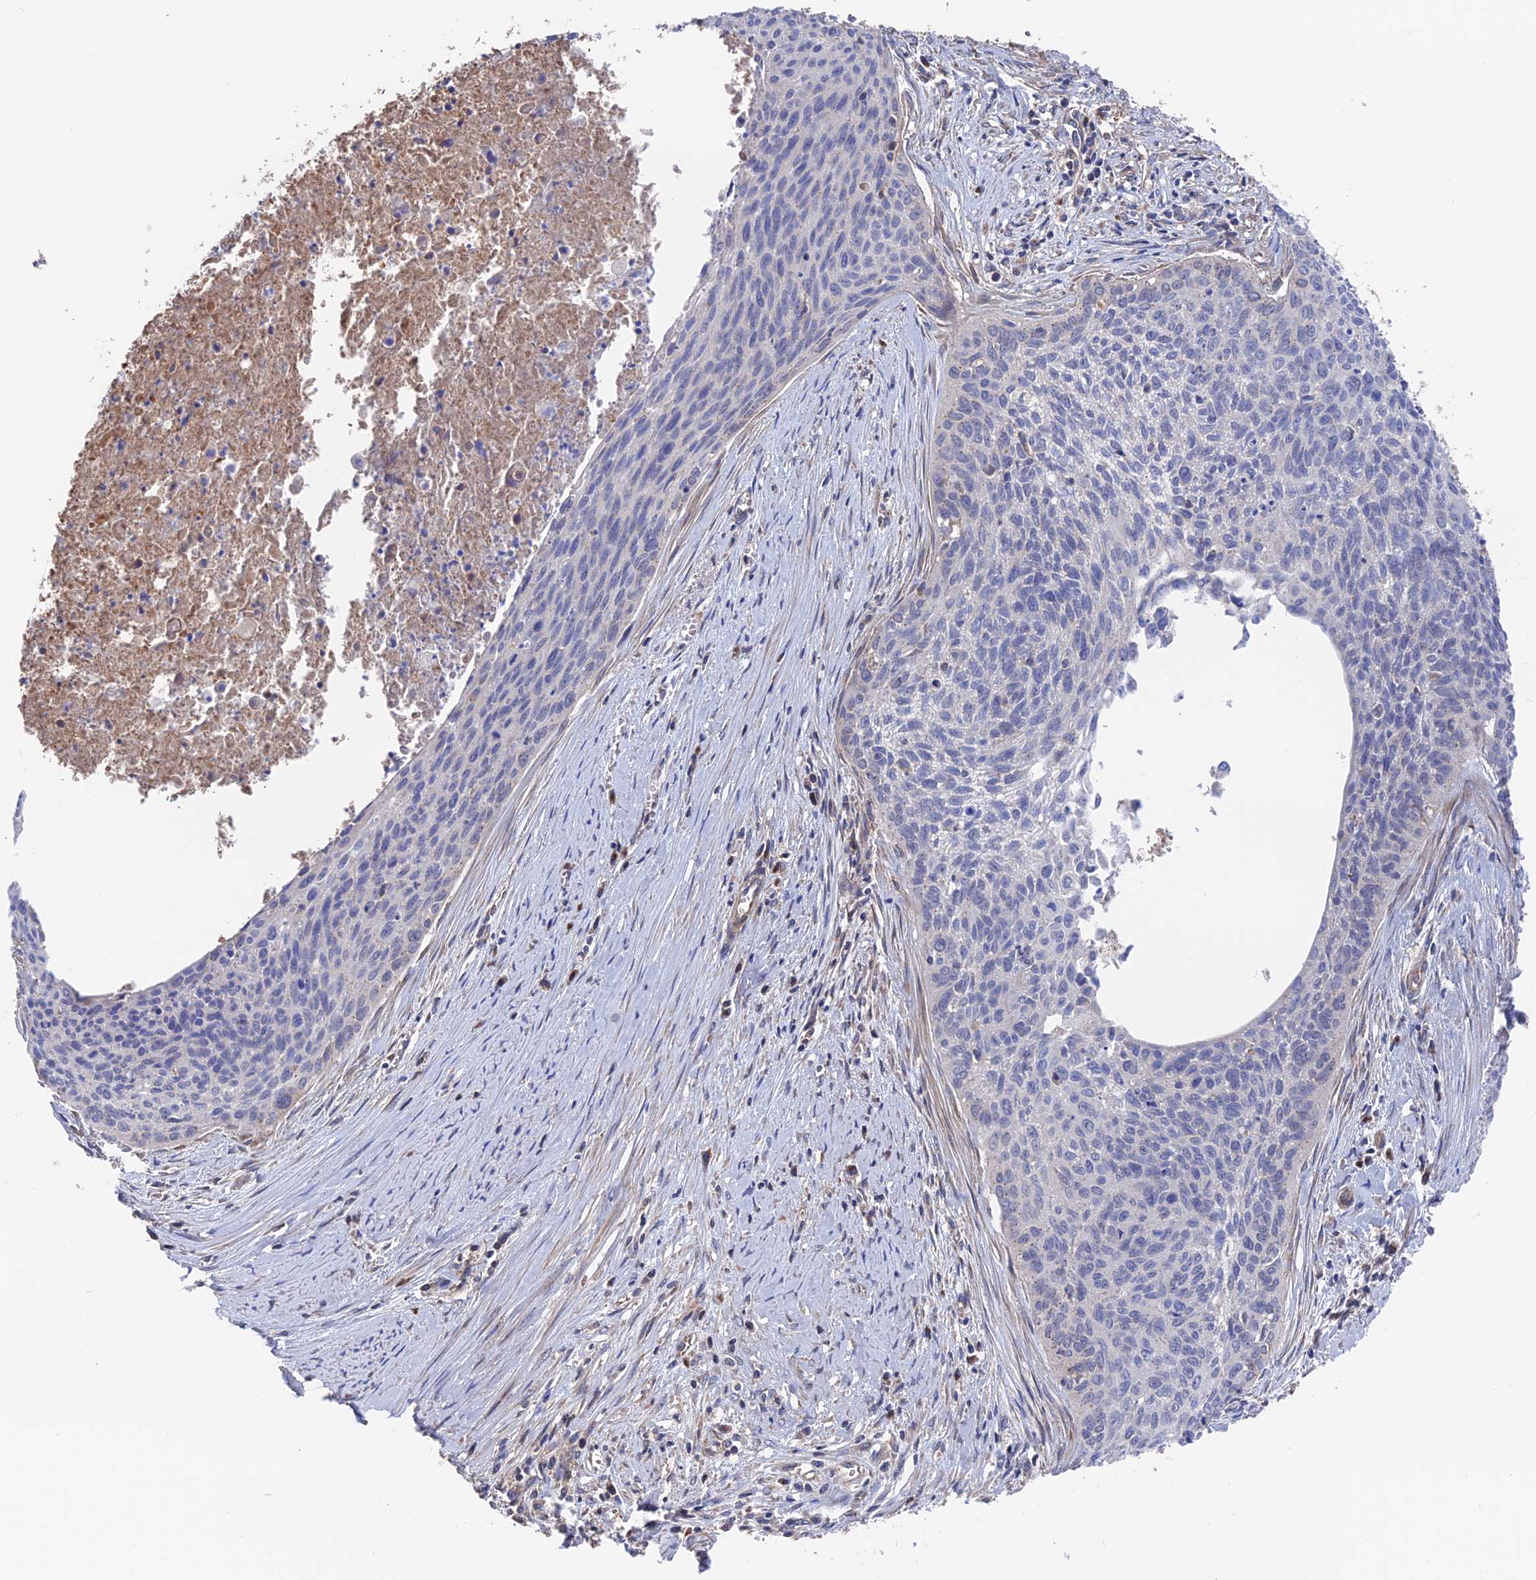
{"staining": {"intensity": "negative", "quantity": "none", "location": "none"}, "tissue": "cervical cancer", "cell_type": "Tumor cells", "image_type": "cancer", "snomed": [{"axis": "morphology", "description": "Squamous cell carcinoma, NOS"}, {"axis": "topography", "description": "Cervix"}], "caption": "This image is of squamous cell carcinoma (cervical) stained with immunohistochemistry (IHC) to label a protein in brown with the nuclei are counter-stained blue. There is no staining in tumor cells.", "gene": "HPF1", "patient": {"sex": "female", "age": 55}}